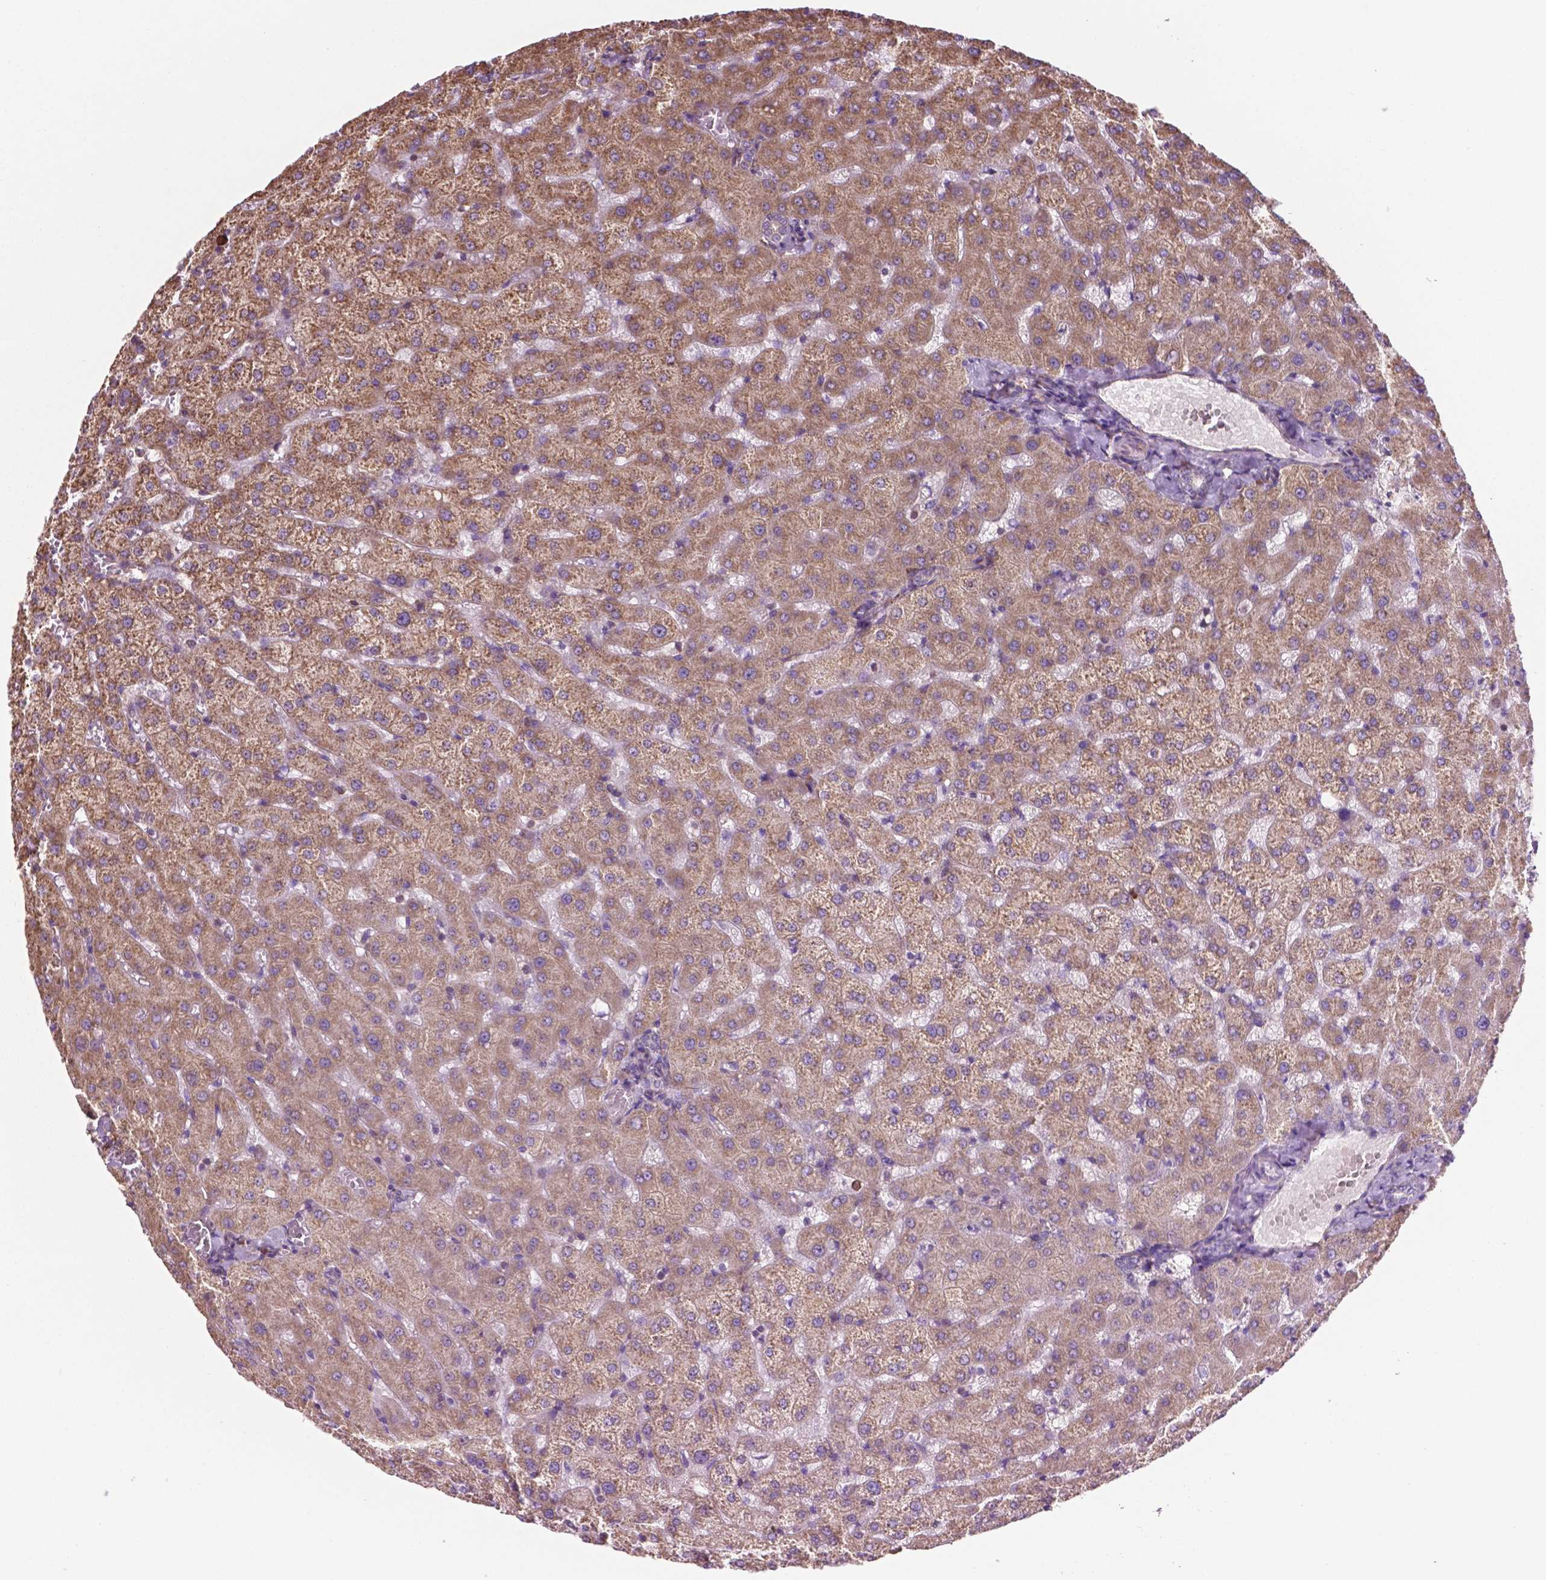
{"staining": {"intensity": "weak", "quantity": "<25%", "location": "cytoplasmic/membranous"}, "tissue": "liver", "cell_type": "Cholangiocytes", "image_type": "normal", "snomed": [{"axis": "morphology", "description": "Normal tissue, NOS"}, {"axis": "topography", "description": "Liver"}], "caption": "This photomicrograph is of normal liver stained with IHC to label a protein in brown with the nuclei are counter-stained blue. There is no expression in cholangiocytes.", "gene": "RPL29", "patient": {"sex": "female", "age": 50}}